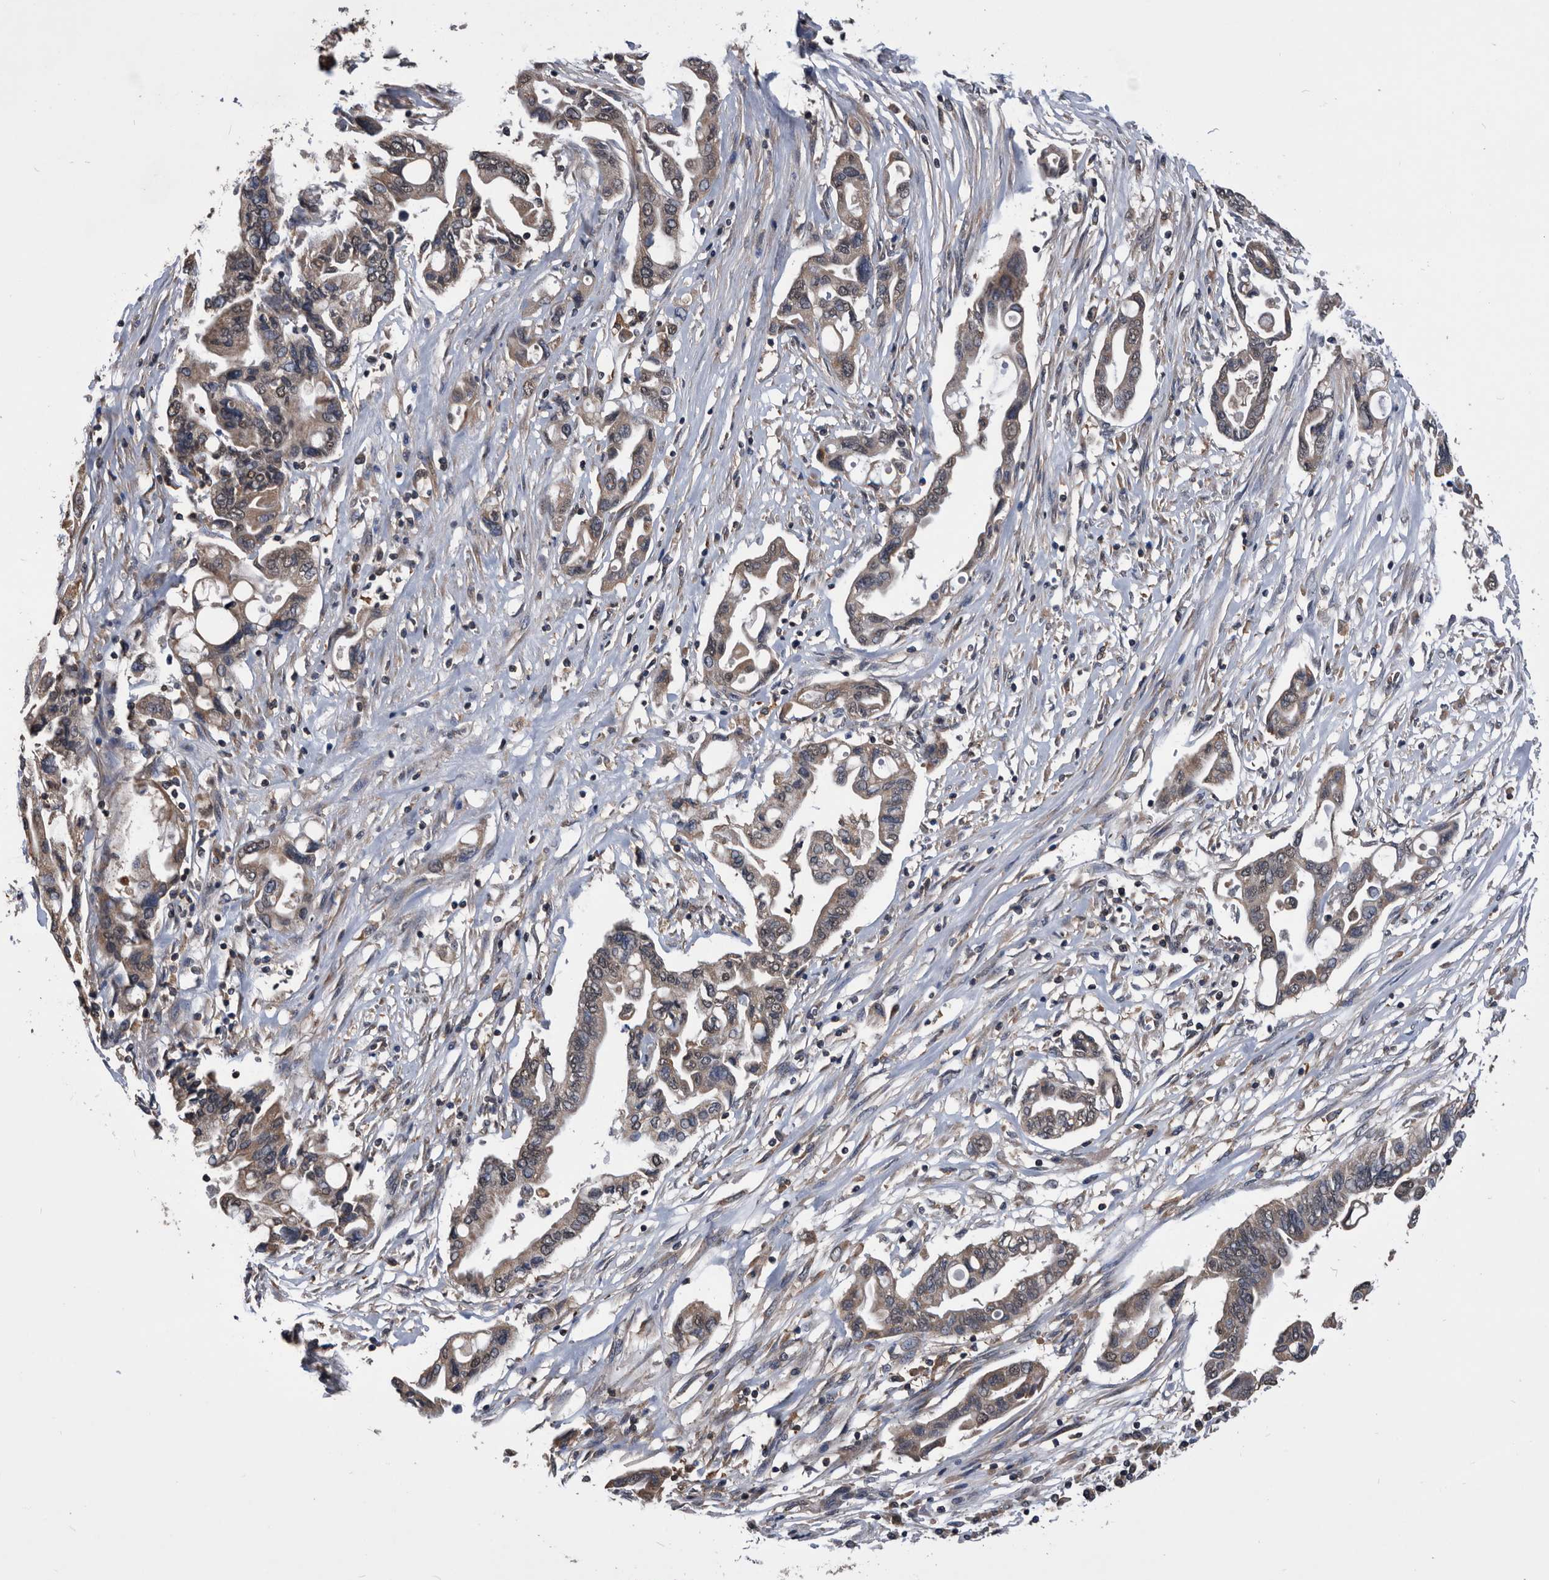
{"staining": {"intensity": "weak", "quantity": ">75%", "location": "cytoplasmic/membranous"}, "tissue": "pancreatic cancer", "cell_type": "Tumor cells", "image_type": "cancer", "snomed": [{"axis": "morphology", "description": "Adenocarcinoma, NOS"}, {"axis": "topography", "description": "Pancreas"}], "caption": "This is a micrograph of immunohistochemistry (IHC) staining of pancreatic cancer (adenocarcinoma), which shows weak staining in the cytoplasmic/membranous of tumor cells.", "gene": "NRBP1", "patient": {"sex": "female", "age": 57}}